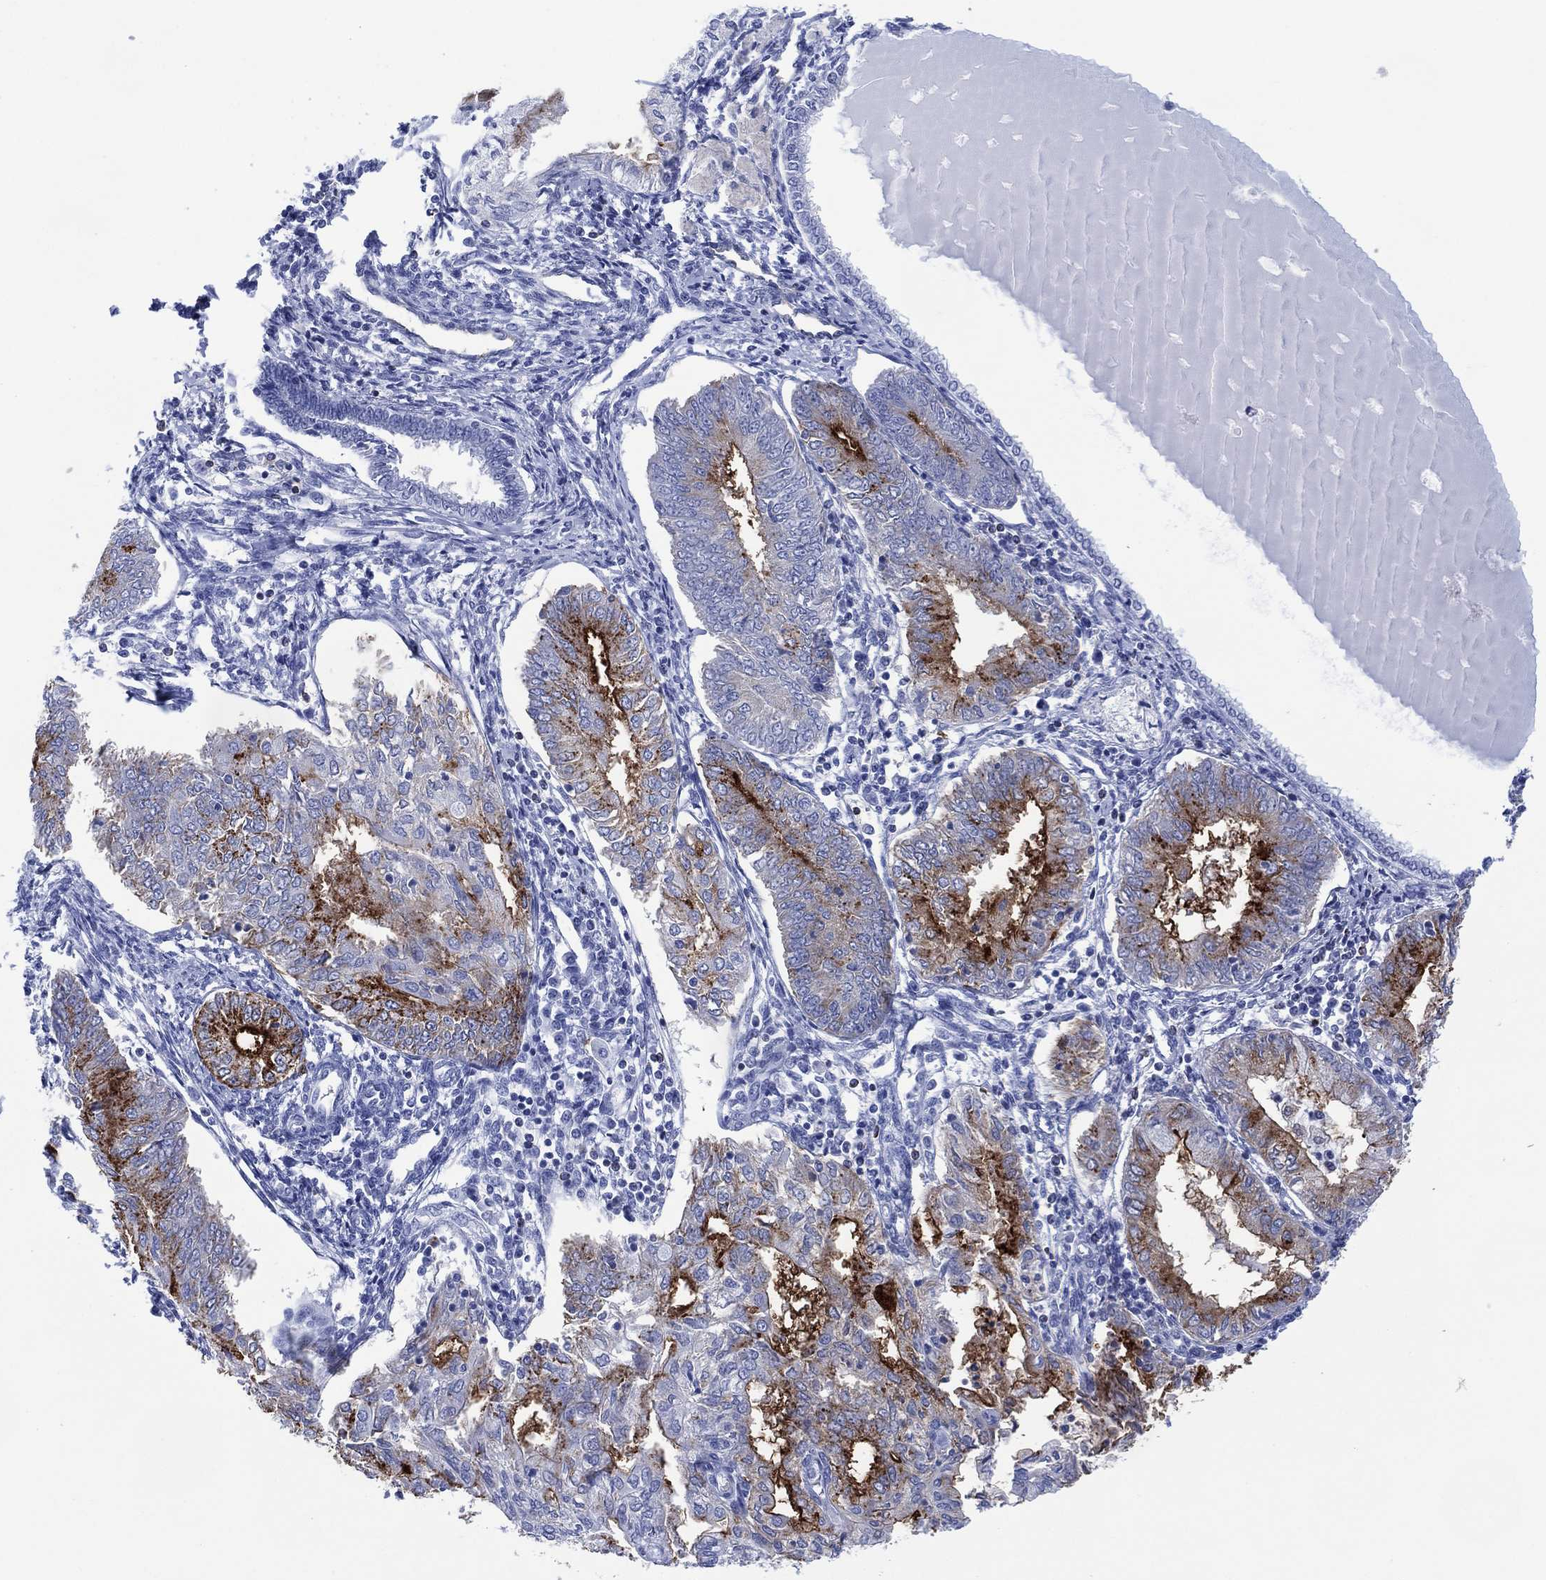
{"staining": {"intensity": "strong", "quantity": "25%-75%", "location": "cytoplasmic/membranous"}, "tissue": "endometrial cancer", "cell_type": "Tumor cells", "image_type": "cancer", "snomed": [{"axis": "morphology", "description": "Adenocarcinoma, NOS"}, {"axis": "topography", "description": "Endometrium"}], "caption": "The micrograph shows immunohistochemical staining of endometrial cancer (adenocarcinoma). There is strong cytoplasmic/membranous staining is identified in approximately 25%-75% of tumor cells.", "gene": "DPP4", "patient": {"sex": "female", "age": 68}}